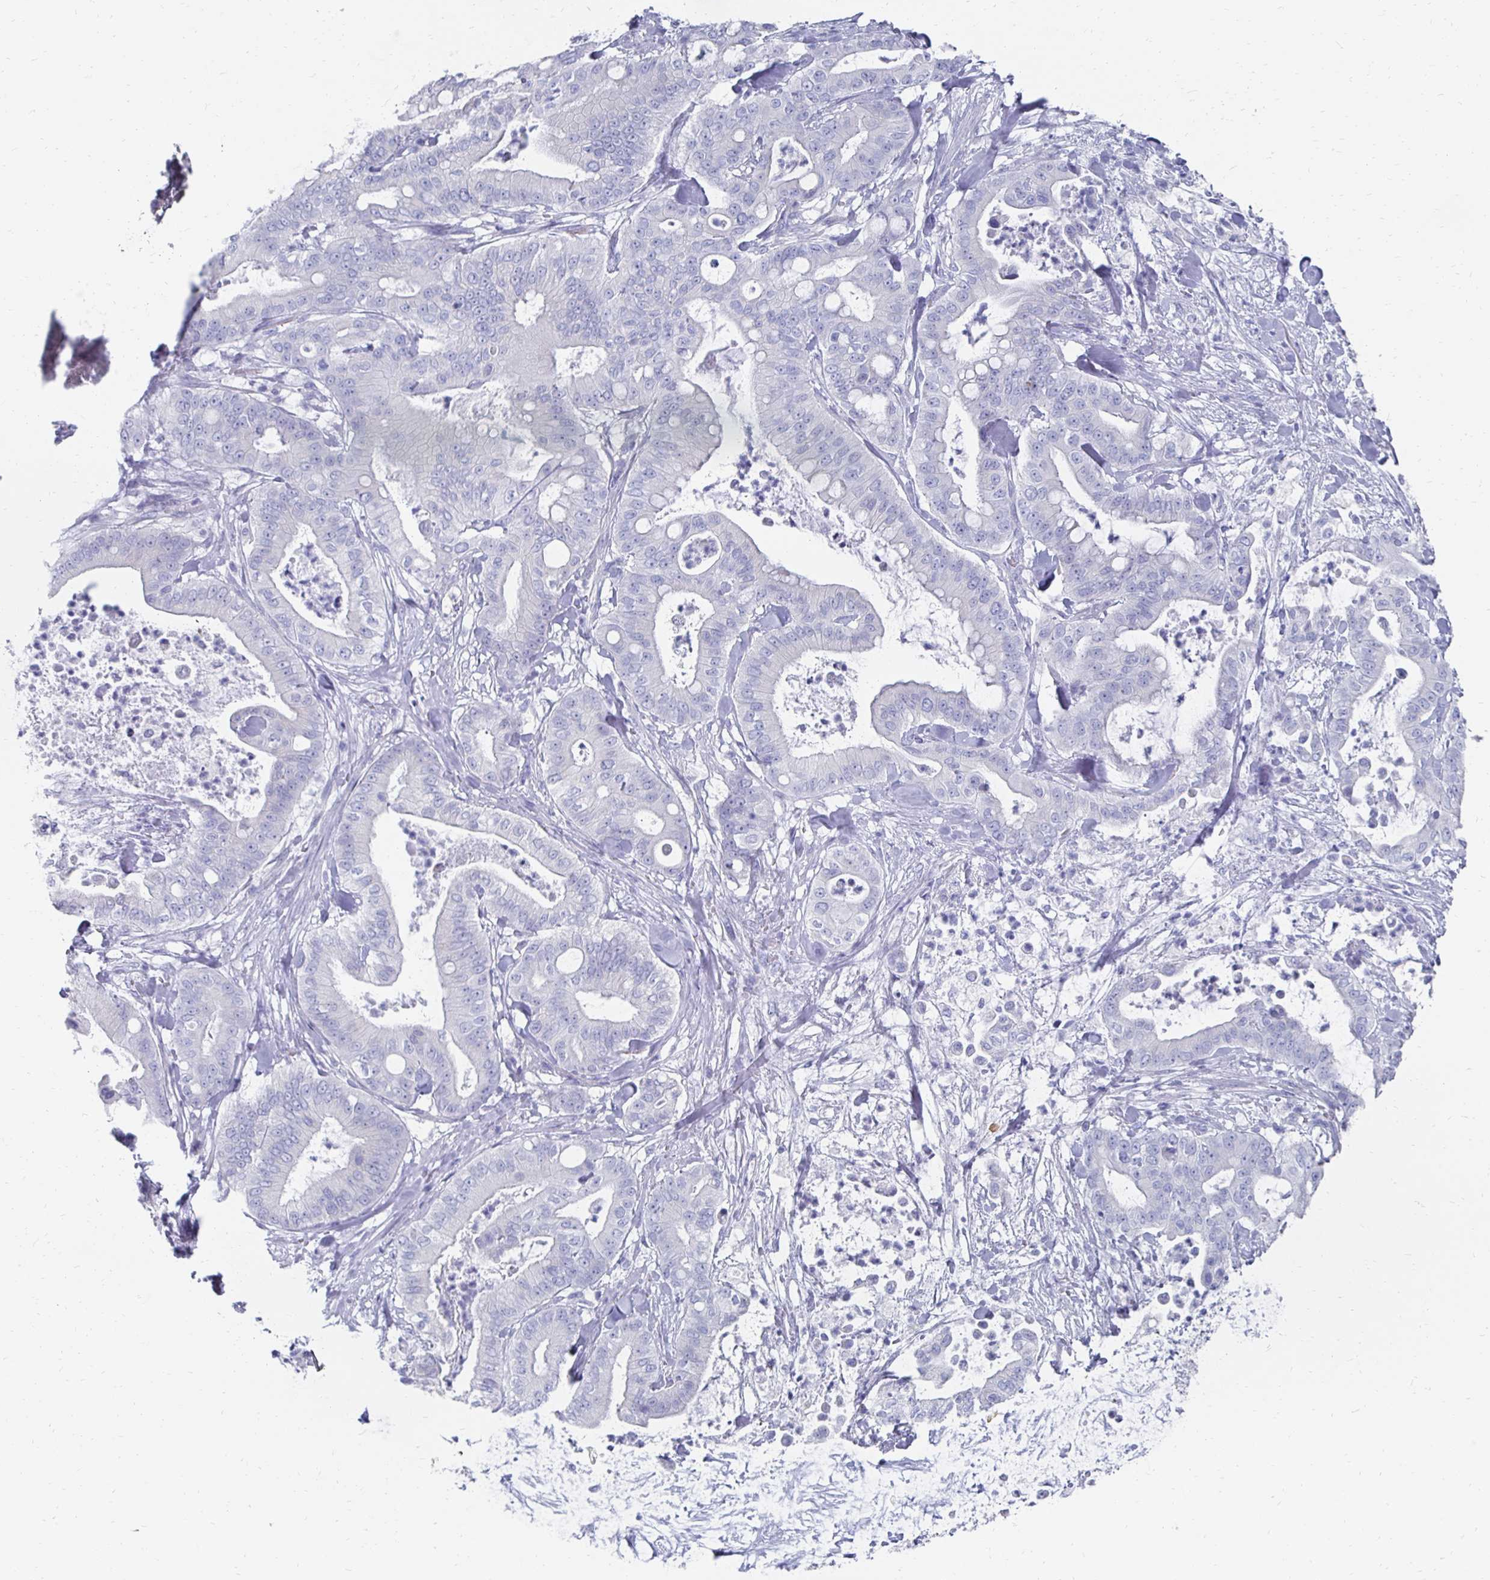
{"staining": {"intensity": "negative", "quantity": "none", "location": "none"}, "tissue": "pancreatic cancer", "cell_type": "Tumor cells", "image_type": "cancer", "snomed": [{"axis": "morphology", "description": "Adenocarcinoma, NOS"}, {"axis": "topography", "description": "Pancreas"}], "caption": "Human adenocarcinoma (pancreatic) stained for a protein using IHC shows no expression in tumor cells.", "gene": "SYCP3", "patient": {"sex": "male", "age": 71}}